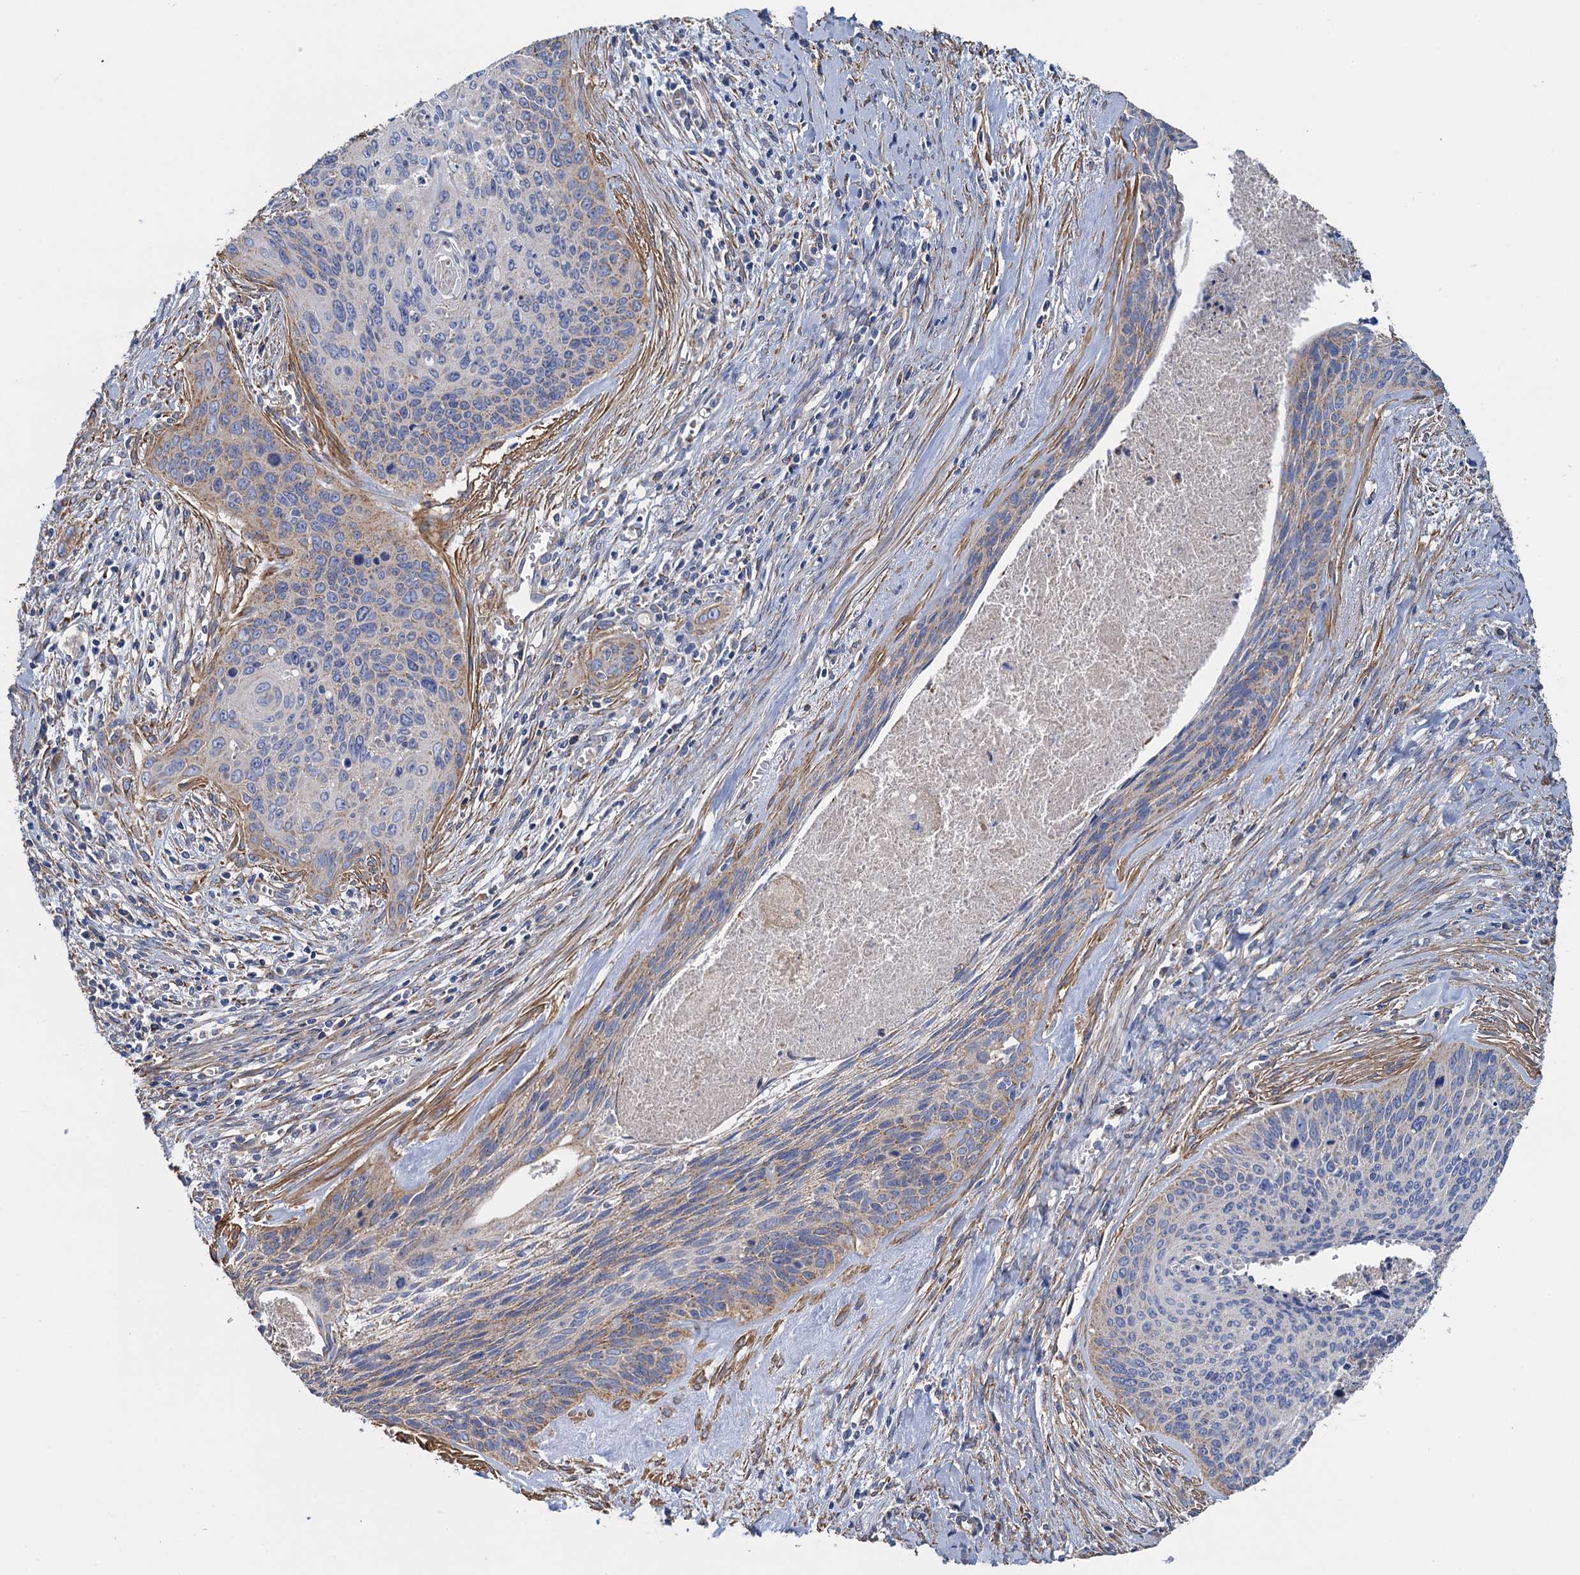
{"staining": {"intensity": "weak", "quantity": "<25%", "location": "cytoplasmic/membranous"}, "tissue": "cervical cancer", "cell_type": "Tumor cells", "image_type": "cancer", "snomed": [{"axis": "morphology", "description": "Squamous cell carcinoma, NOS"}, {"axis": "topography", "description": "Cervix"}], "caption": "Tumor cells are negative for protein expression in human squamous cell carcinoma (cervical).", "gene": "GCSH", "patient": {"sex": "female", "age": 55}}